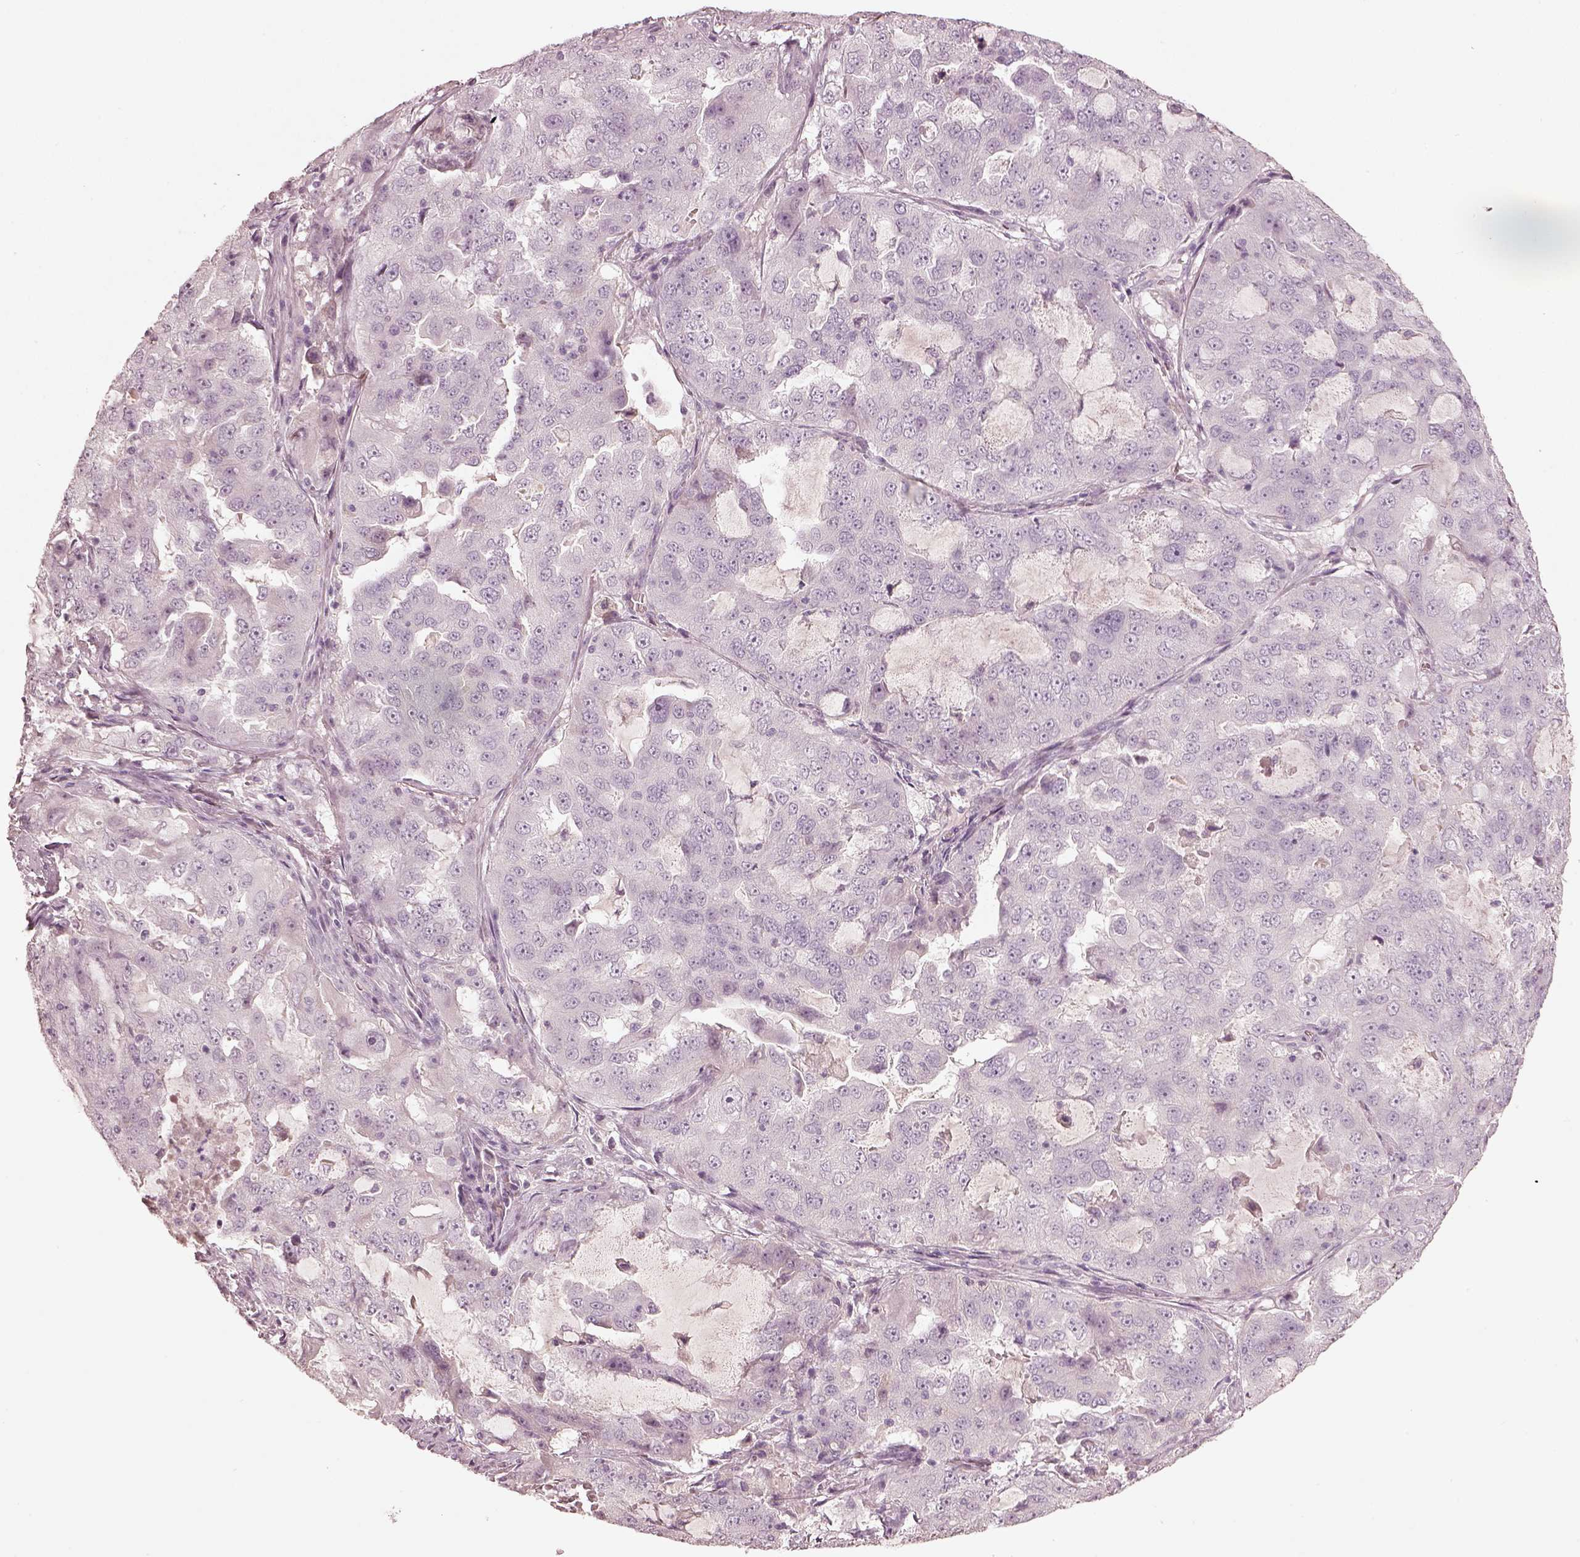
{"staining": {"intensity": "negative", "quantity": "none", "location": "none"}, "tissue": "lung cancer", "cell_type": "Tumor cells", "image_type": "cancer", "snomed": [{"axis": "morphology", "description": "Adenocarcinoma, NOS"}, {"axis": "topography", "description": "Lung"}], "caption": "High magnification brightfield microscopy of adenocarcinoma (lung) stained with DAB (brown) and counterstained with hematoxylin (blue): tumor cells show no significant expression. Brightfield microscopy of IHC stained with DAB (3,3'-diaminobenzidine) (brown) and hematoxylin (blue), captured at high magnification.", "gene": "SPATA6L", "patient": {"sex": "female", "age": 61}}